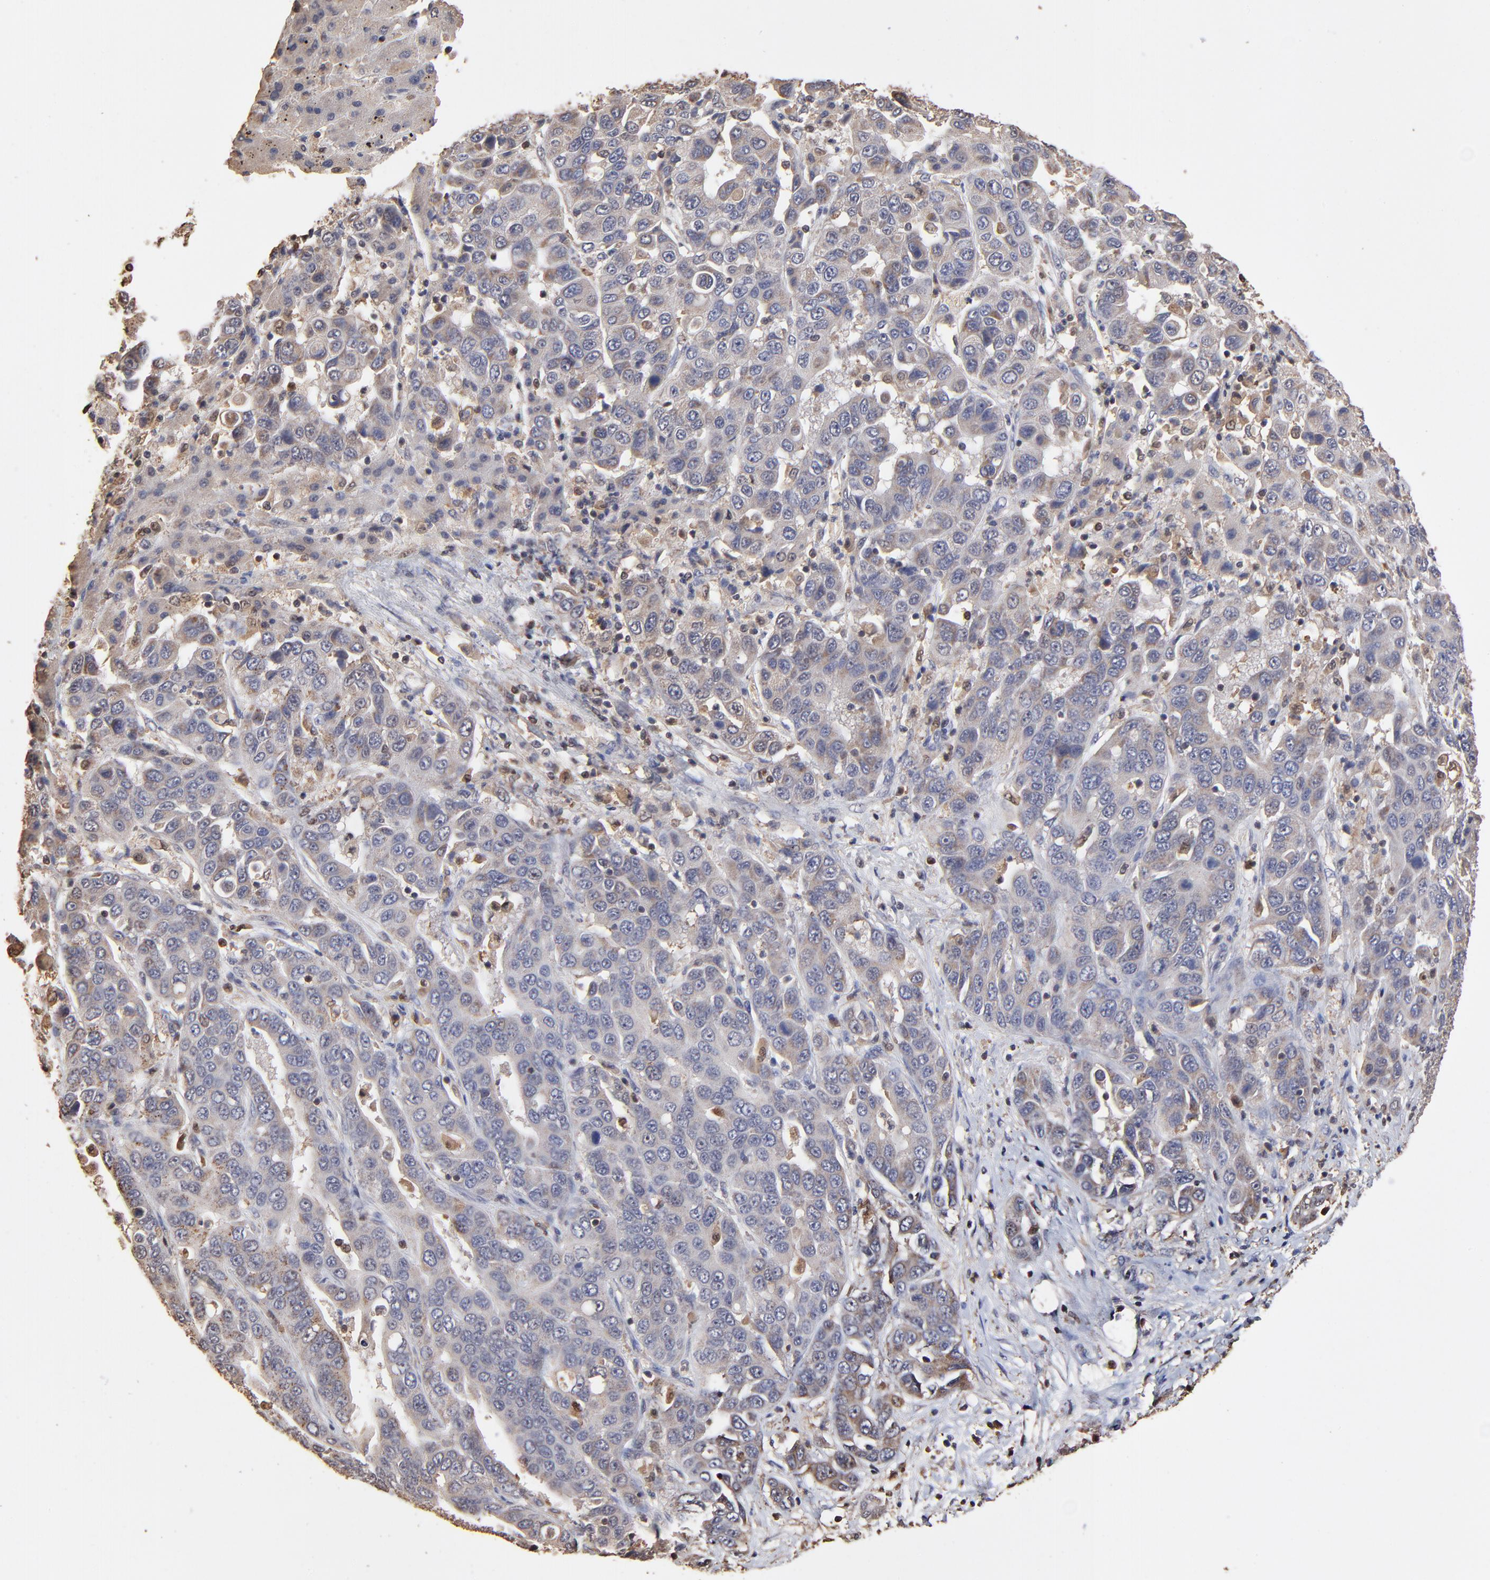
{"staining": {"intensity": "negative", "quantity": "none", "location": "none"}, "tissue": "liver cancer", "cell_type": "Tumor cells", "image_type": "cancer", "snomed": [{"axis": "morphology", "description": "Cholangiocarcinoma"}, {"axis": "topography", "description": "Liver"}], "caption": "The micrograph exhibits no staining of tumor cells in cholangiocarcinoma (liver).", "gene": "CASP1", "patient": {"sex": "female", "age": 52}}